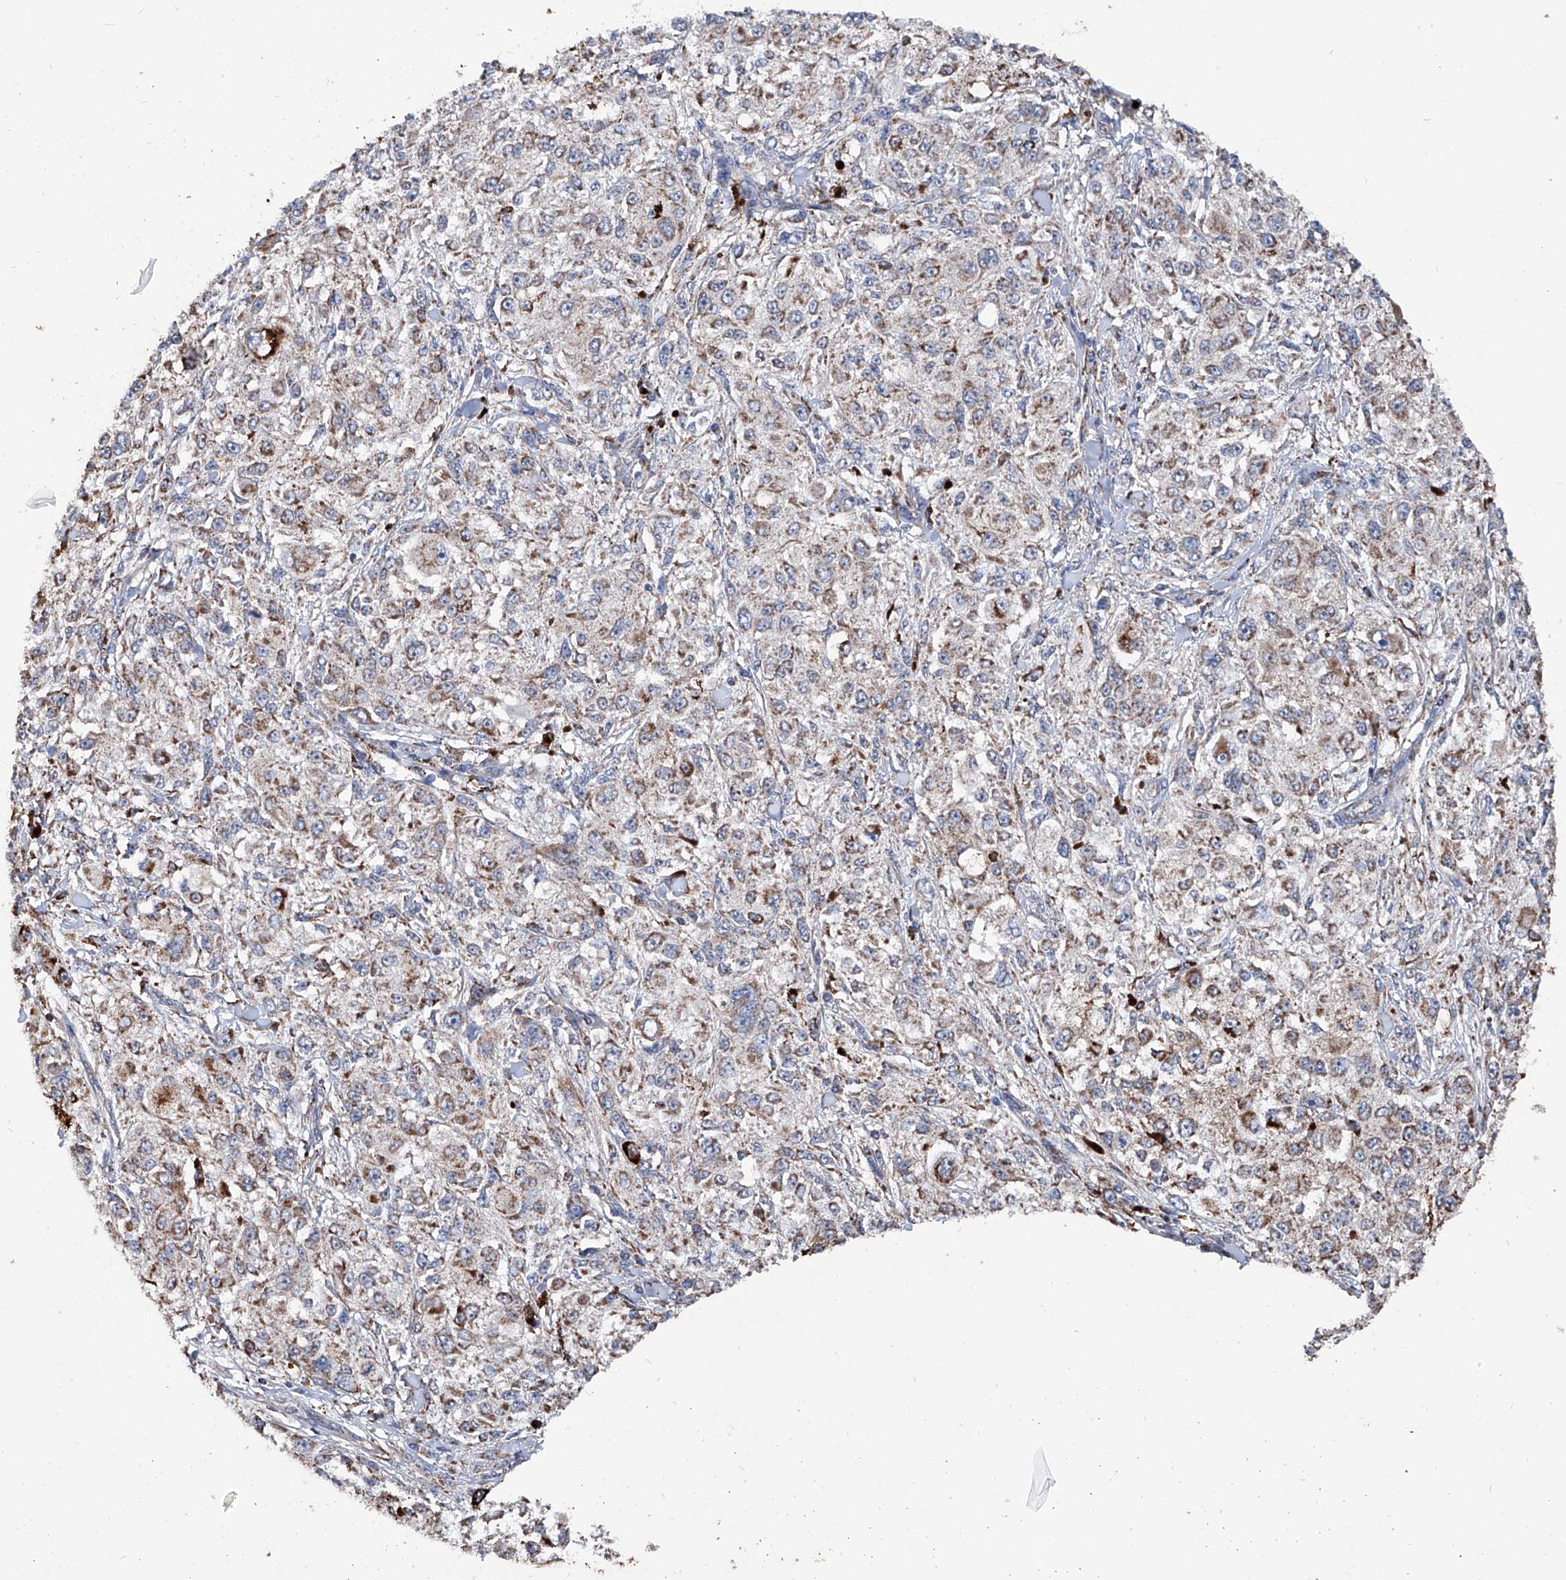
{"staining": {"intensity": "moderate", "quantity": ">75%", "location": "cytoplasmic/membranous"}, "tissue": "melanoma", "cell_type": "Tumor cells", "image_type": "cancer", "snomed": [{"axis": "morphology", "description": "Necrosis, NOS"}, {"axis": "morphology", "description": "Malignant melanoma, NOS"}, {"axis": "topography", "description": "Skin"}], "caption": "Protein expression analysis of melanoma displays moderate cytoplasmic/membranous expression in approximately >75% of tumor cells.", "gene": "NHS", "patient": {"sex": "female", "age": 87}}